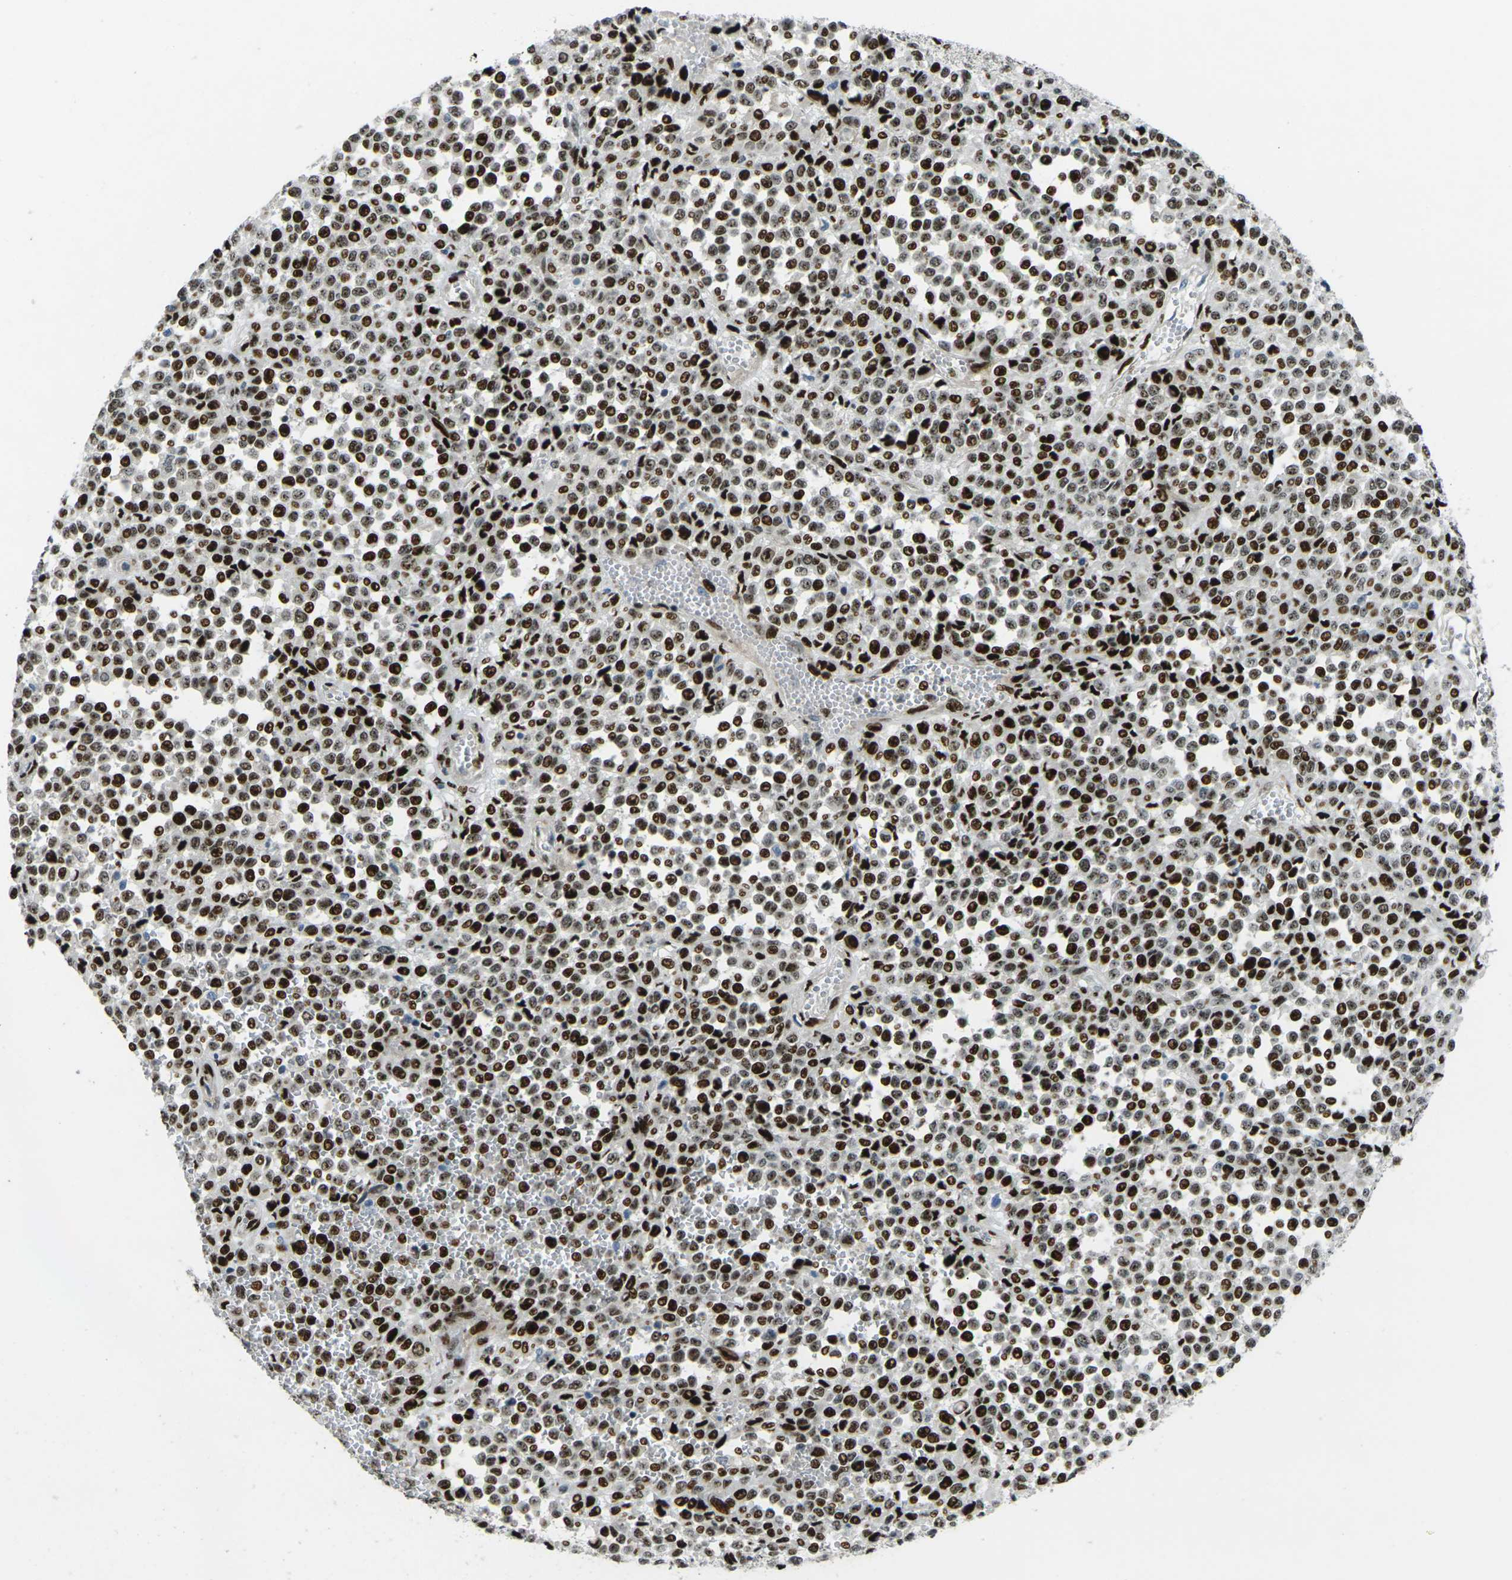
{"staining": {"intensity": "strong", "quantity": ">75%", "location": "nuclear"}, "tissue": "melanoma", "cell_type": "Tumor cells", "image_type": "cancer", "snomed": [{"axis": "morphology", "description": "Malignant melanoma, Metastatic site"}, {"axis": "topography", "description": "Pancreas"}], "caption": "This histopathology image exhibits IHC staining of melanoma, with high strong nuclear positivity in approximately >75% of tumor cells.", "gene": "UBE2C", "patient": {"sex": "female", "age": 30}}